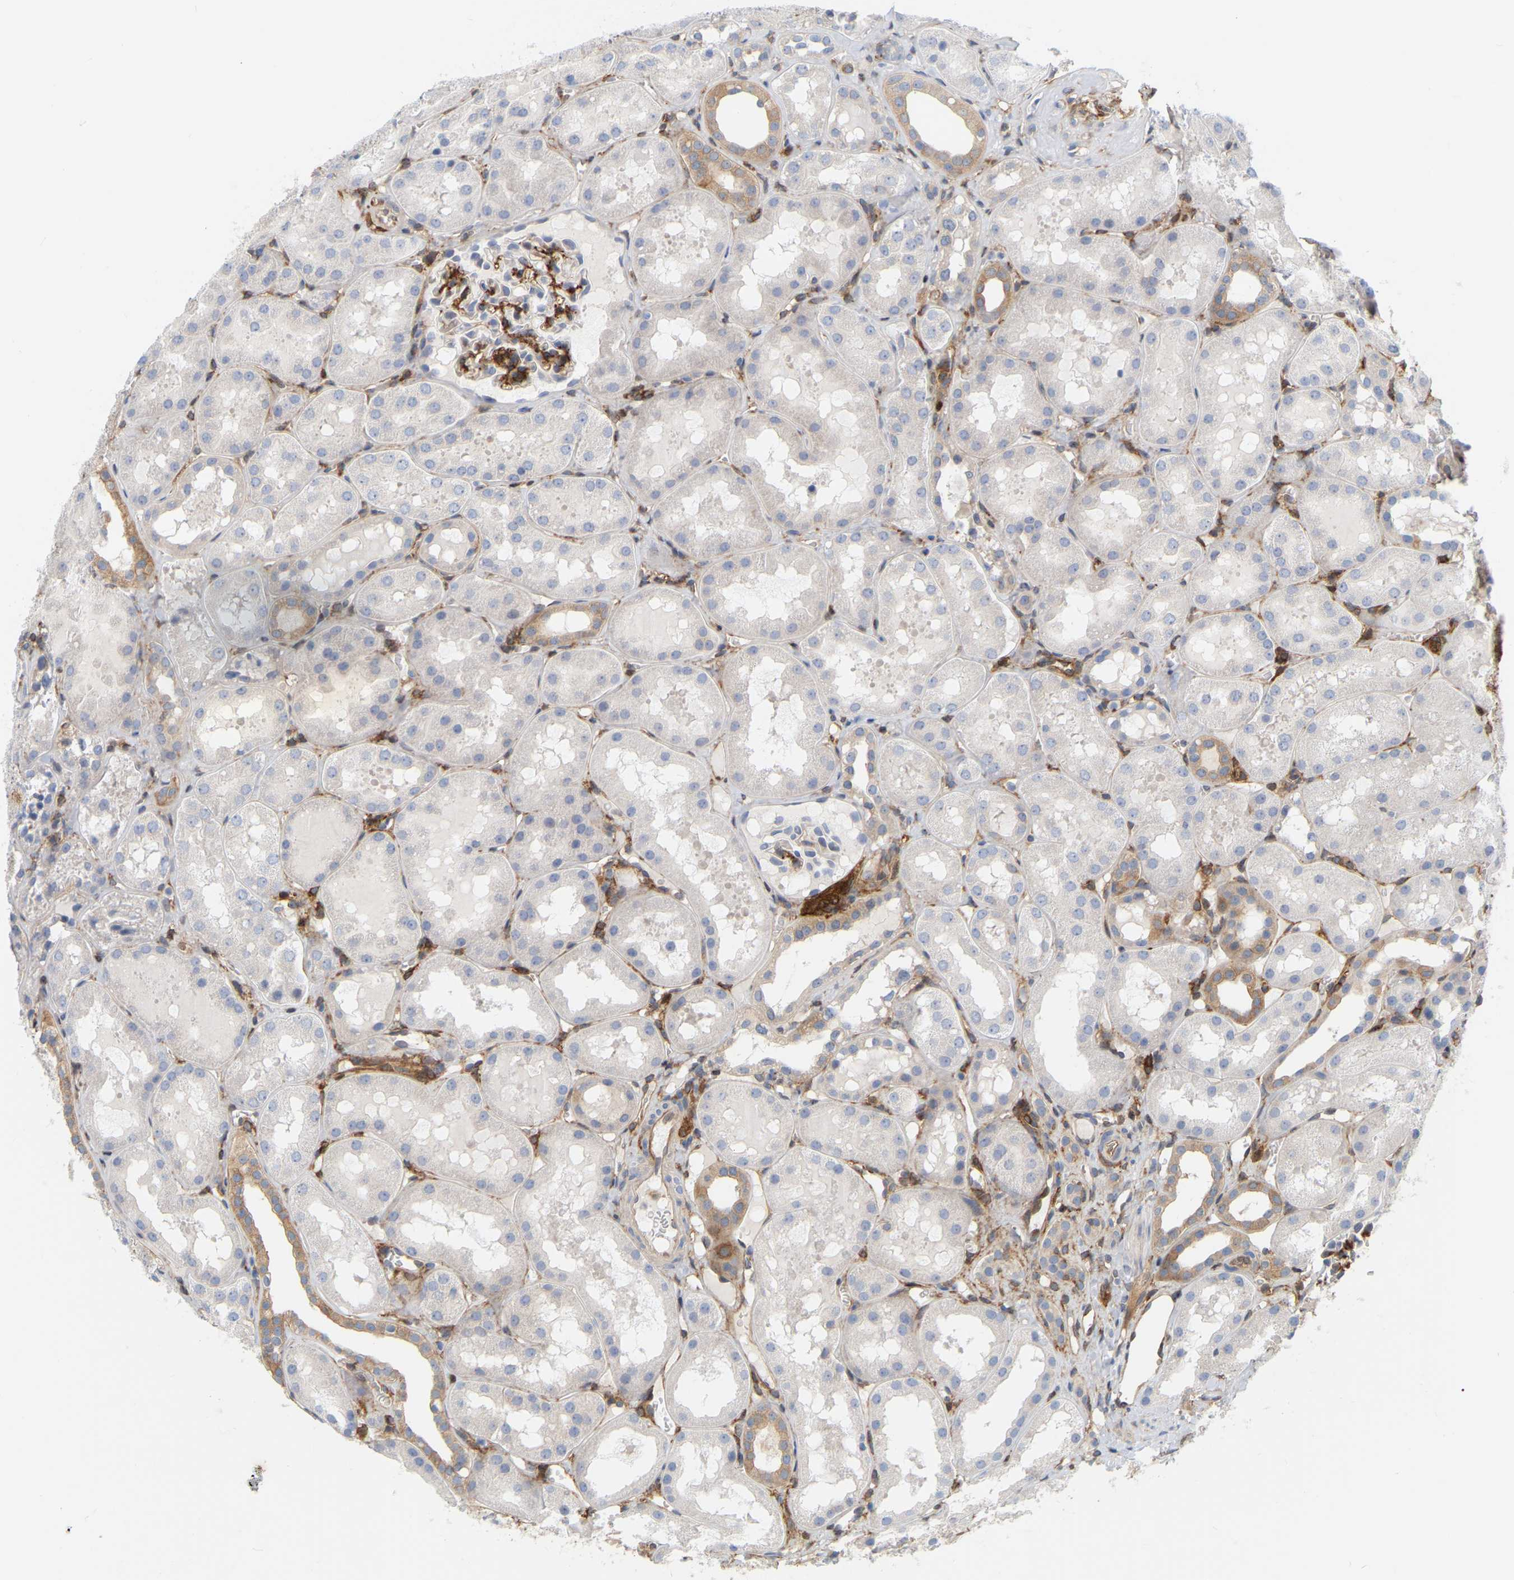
{"staining": {"intensity": "strong", "quantity": "25%-75%", "location": "cytoplasmic/membranous"}, "tissue": "kidney", "cell_type": "Cells in glomeruli", "image_type": "normal", "snomed": [{"axis": "morphology", "description": "Normal tissue, NOS"}, {"axis": "topography", "description": "Kidney"}, {"axis": "topography", "description": "Urinary bladder"}], "caption": "Cells in glomeruli show strong cytoplasmic/membranous expression in about 25%-75% of cells in unremarkable kidney. (DAB (3,3'-diaminobenzidine) IHC, brown staining for protein, blue staining for nuclei).", "gene": "RAPH1", "patient": {"sex": "male", "age": 16}}